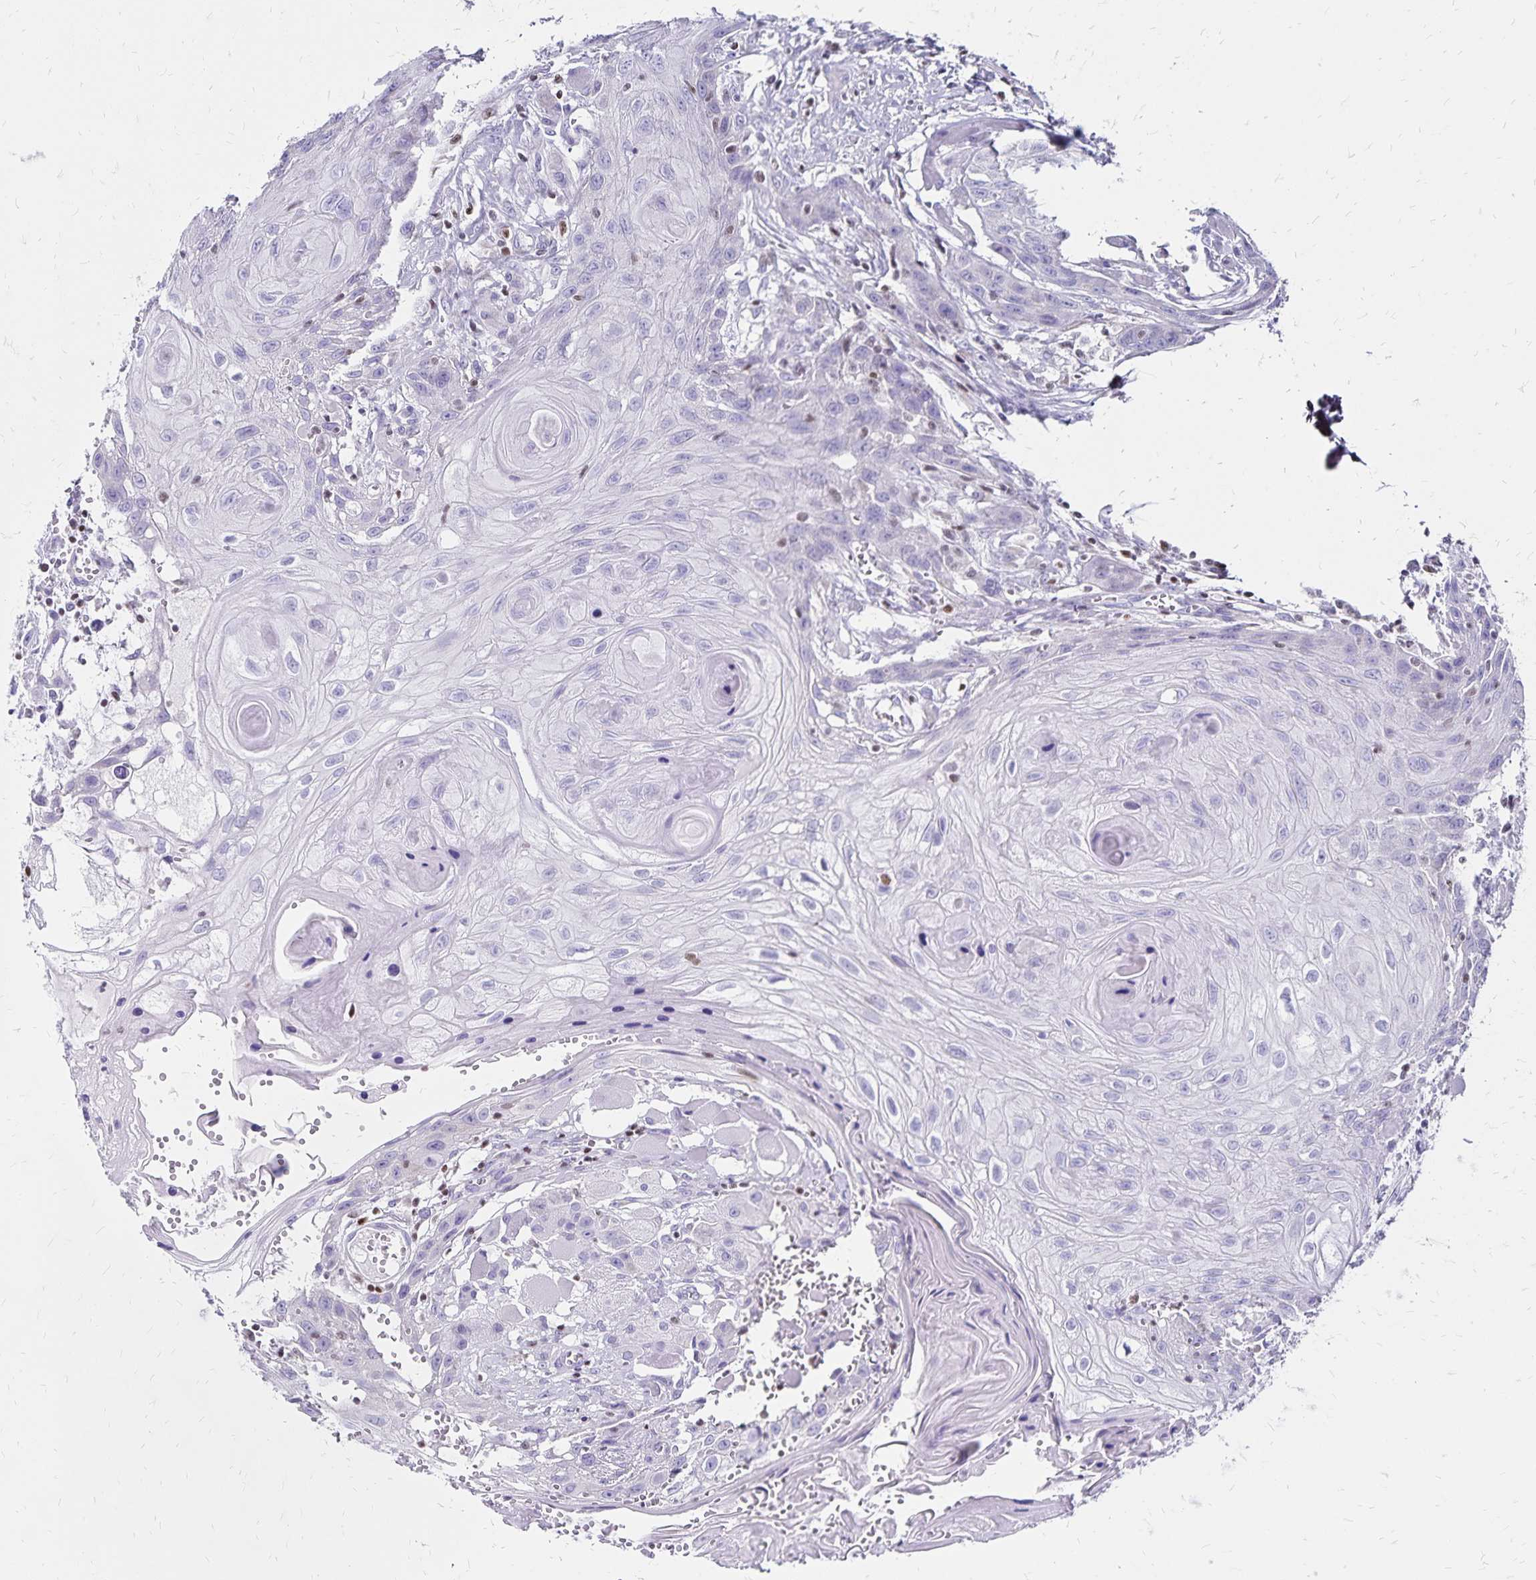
{"staining": {"intensity": "negative", "quantity": "none", "location": "none"}, "tissue": "head and neck cancer", "cell_type": "Tumor cells", "image_type": "cancer", "snomed": [{"axis": "morphology", "description": "Squamous cell carcinoma, NOS"}, {"axis": "topography", "description": "Oral tissue"}, {"axis": "topography", "description": "Head-Neck"}], "caption": "A high-resolution histopathology image shows immunohistochemistry staining of squamous cell carcinoma (head and neck), which shows no significant expression in tumor cells. Nuclei are stained in blue.", "gene": "IKZF1", "patient": {"sex": "male", "age": 58}}